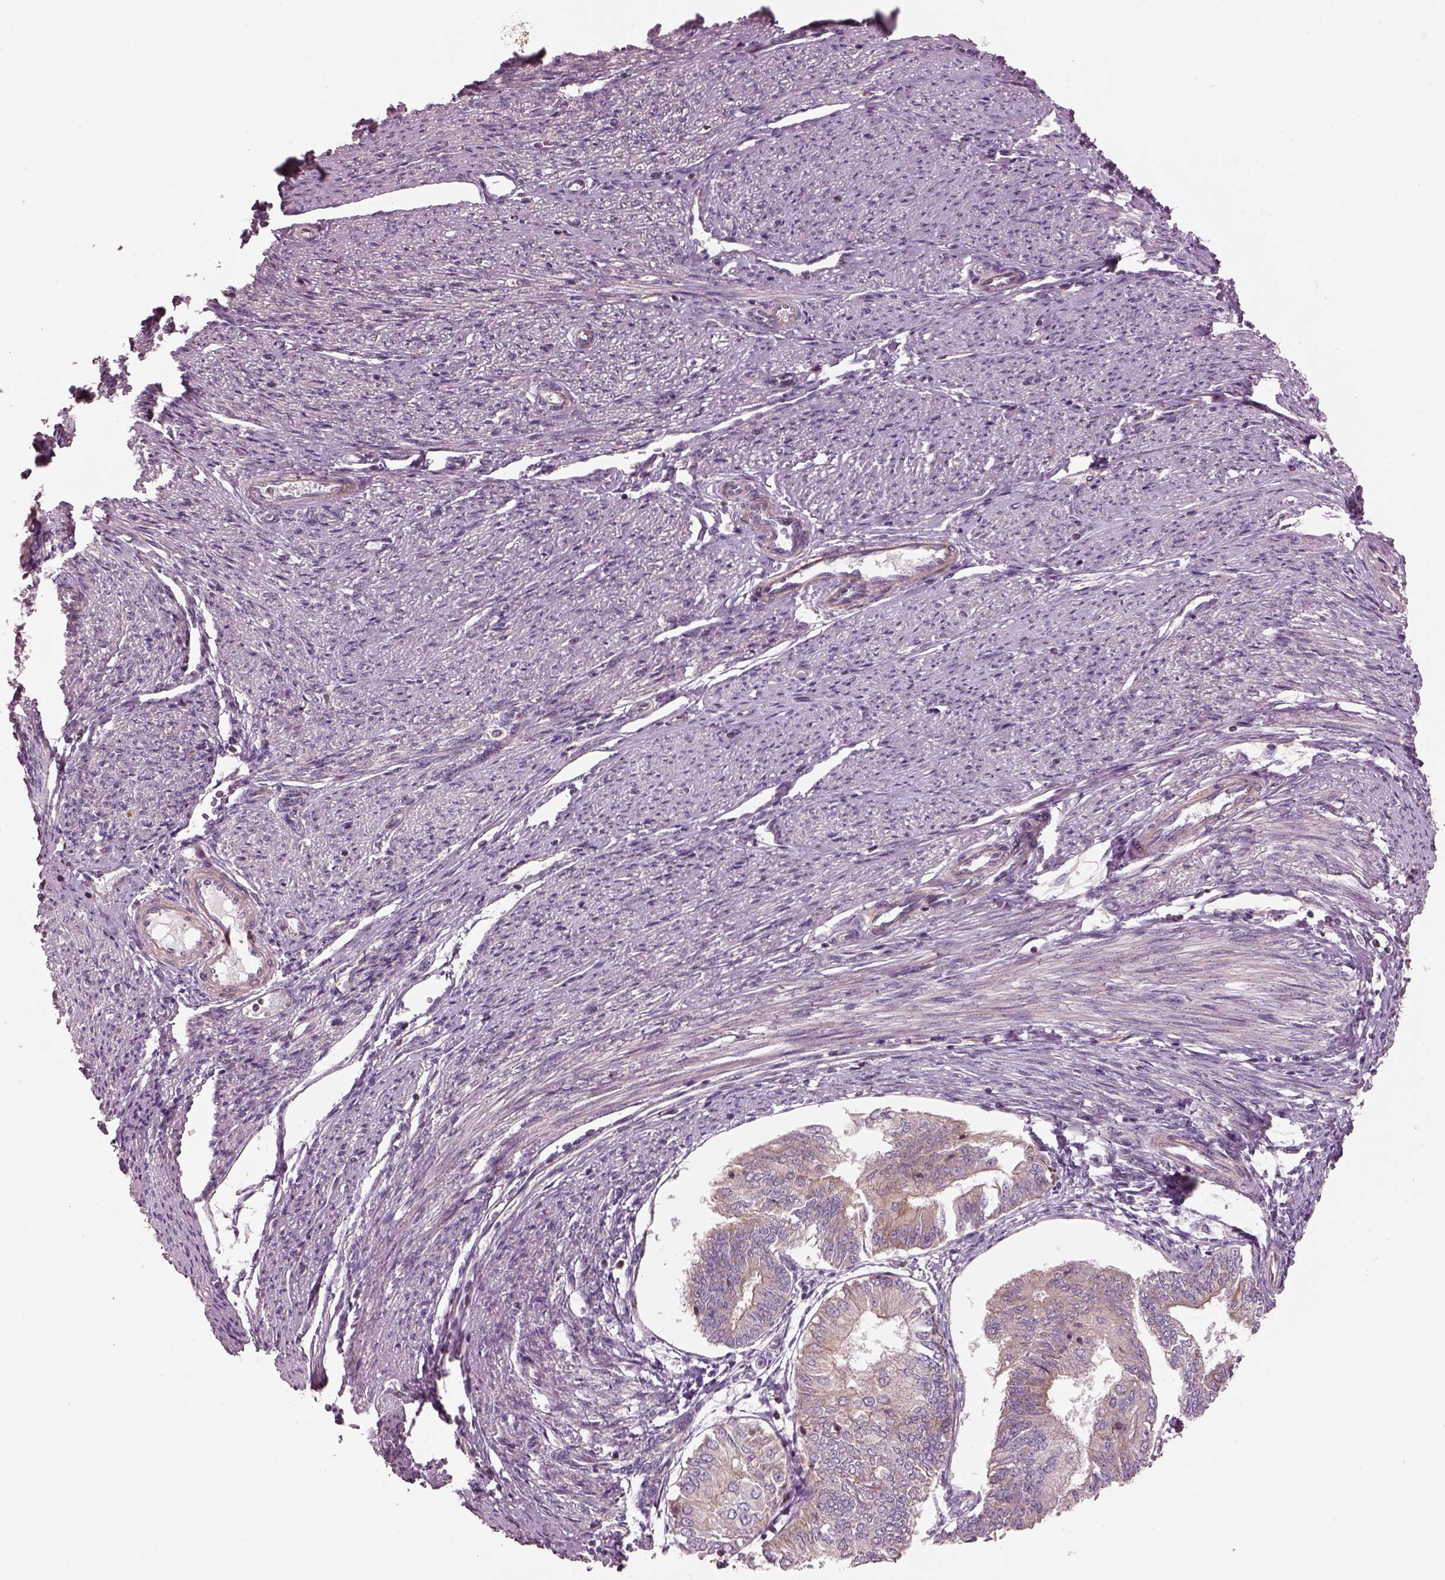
{"staining": {"intensity": "negative", "quantity": "none", "location": "none"}, "tissue": "endometrial cancer", "cell_type": "Tumor cells", "image_type": "cancer", "snomed": [{"axis": "morphology", "description": "Adenocarcinoma, NOS"}, {"axis": "topography", "description": "Endometrium"}], "caption": "Immunohistochemical staining of adenocarcinoma (endometrial) shows no significant expression in tumor cells. Nuclei are stained in blue.", "gene": "CAD", "patient": {"sex": "female", "age": 58}}